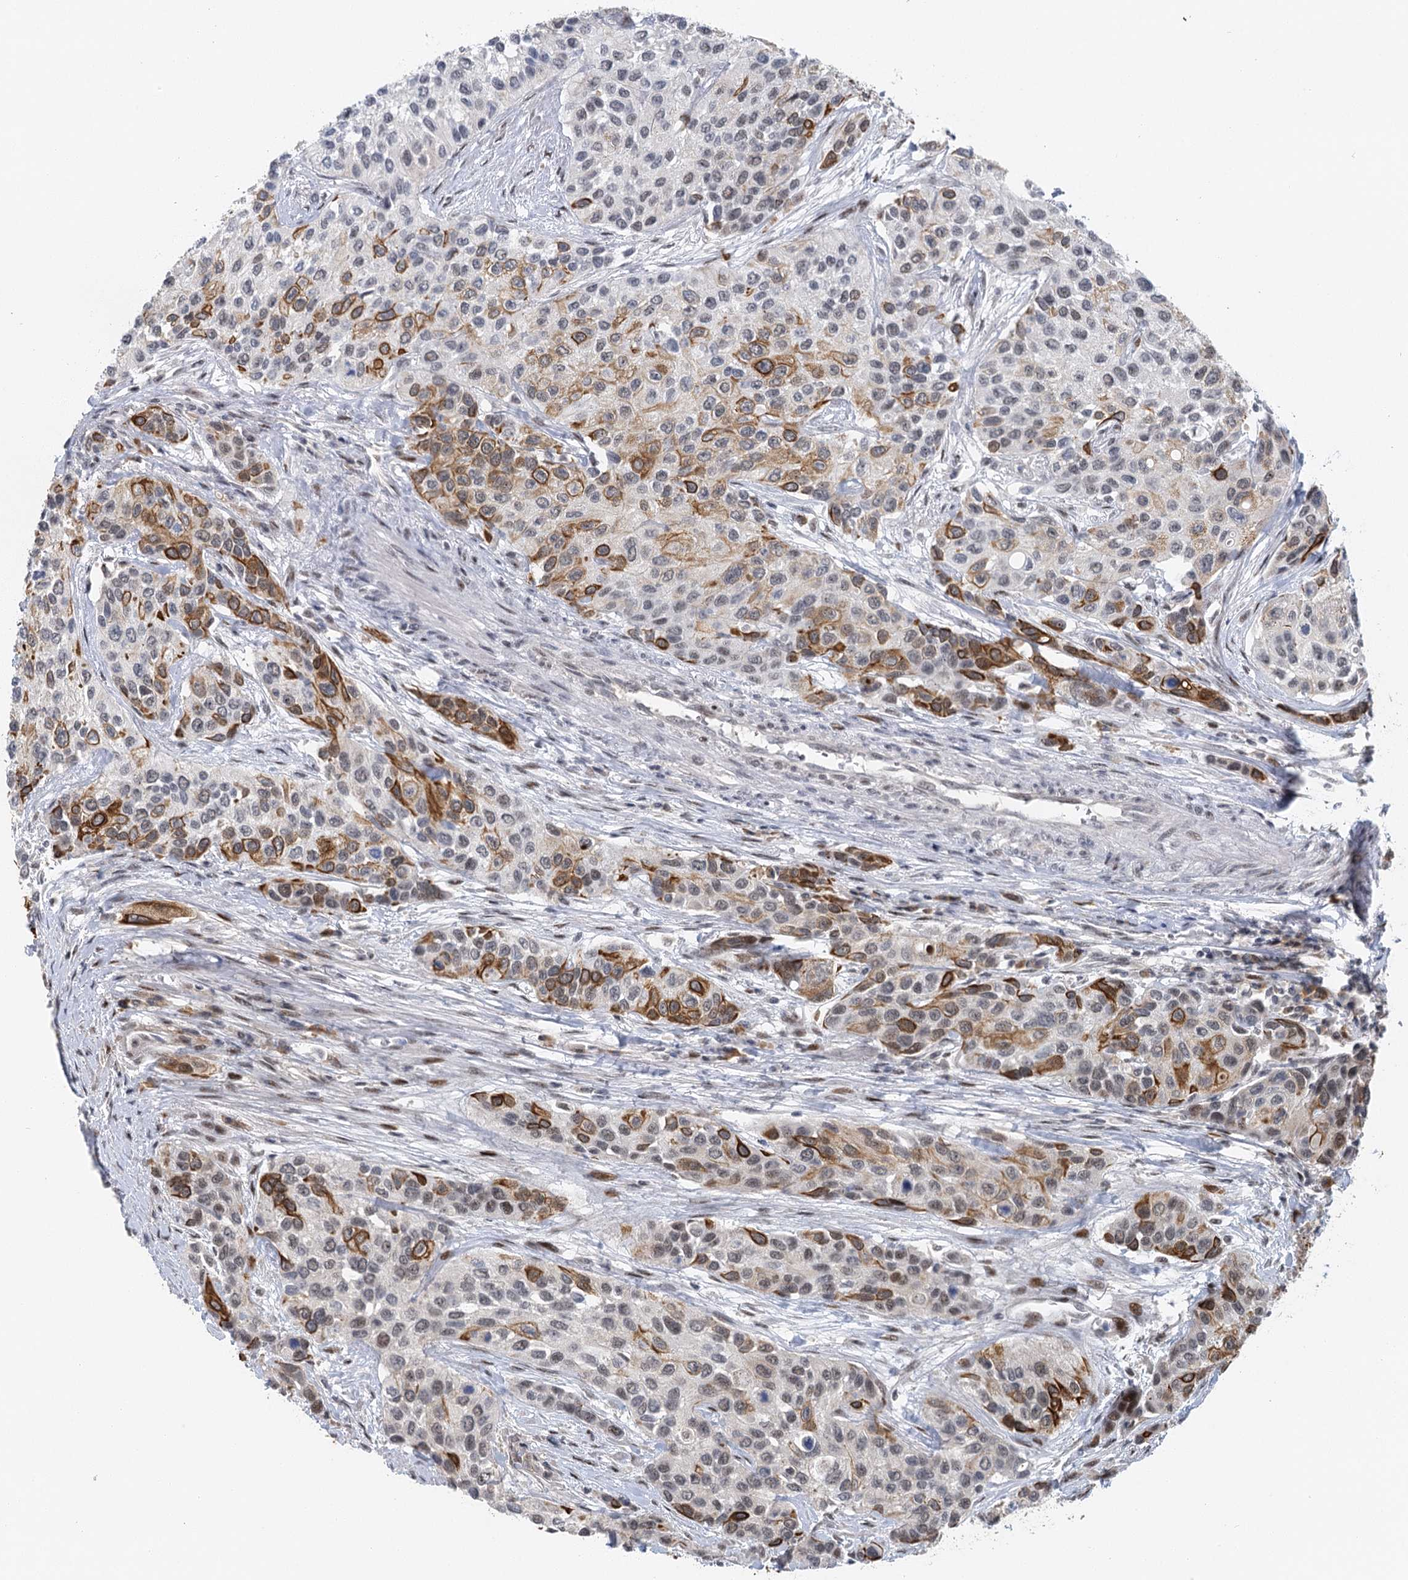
{"staining": {"intensity": "strong", "quantity": "<25%", "location": "cytoplasmic/membranous"}, "tissue": "urothelial cancer", "cell_type": "Tumor cells", "image_type": "cancer", "snomed": [{"axis": "morphology", "description": "Normal tissue, NOS"}, {"axis": "morphology", "description": "Urothelial carcinoma, High grade"}, {"axis": "topography", "description": "Vascular tissue"}, {"axis": "topography", "description": "Urinary bladder"}], "caption": "High-grade urothelial carcinoma was stained to show a protein in brown. There is medium levels of strong cytoplasmic/membranous expression in approximately <25% of tumor cells. (brown staining indicates protein expression, while blue staining denotes nuclei).", "gene": "IL11RA", "patient": {"sex": "female", "age": 56}}